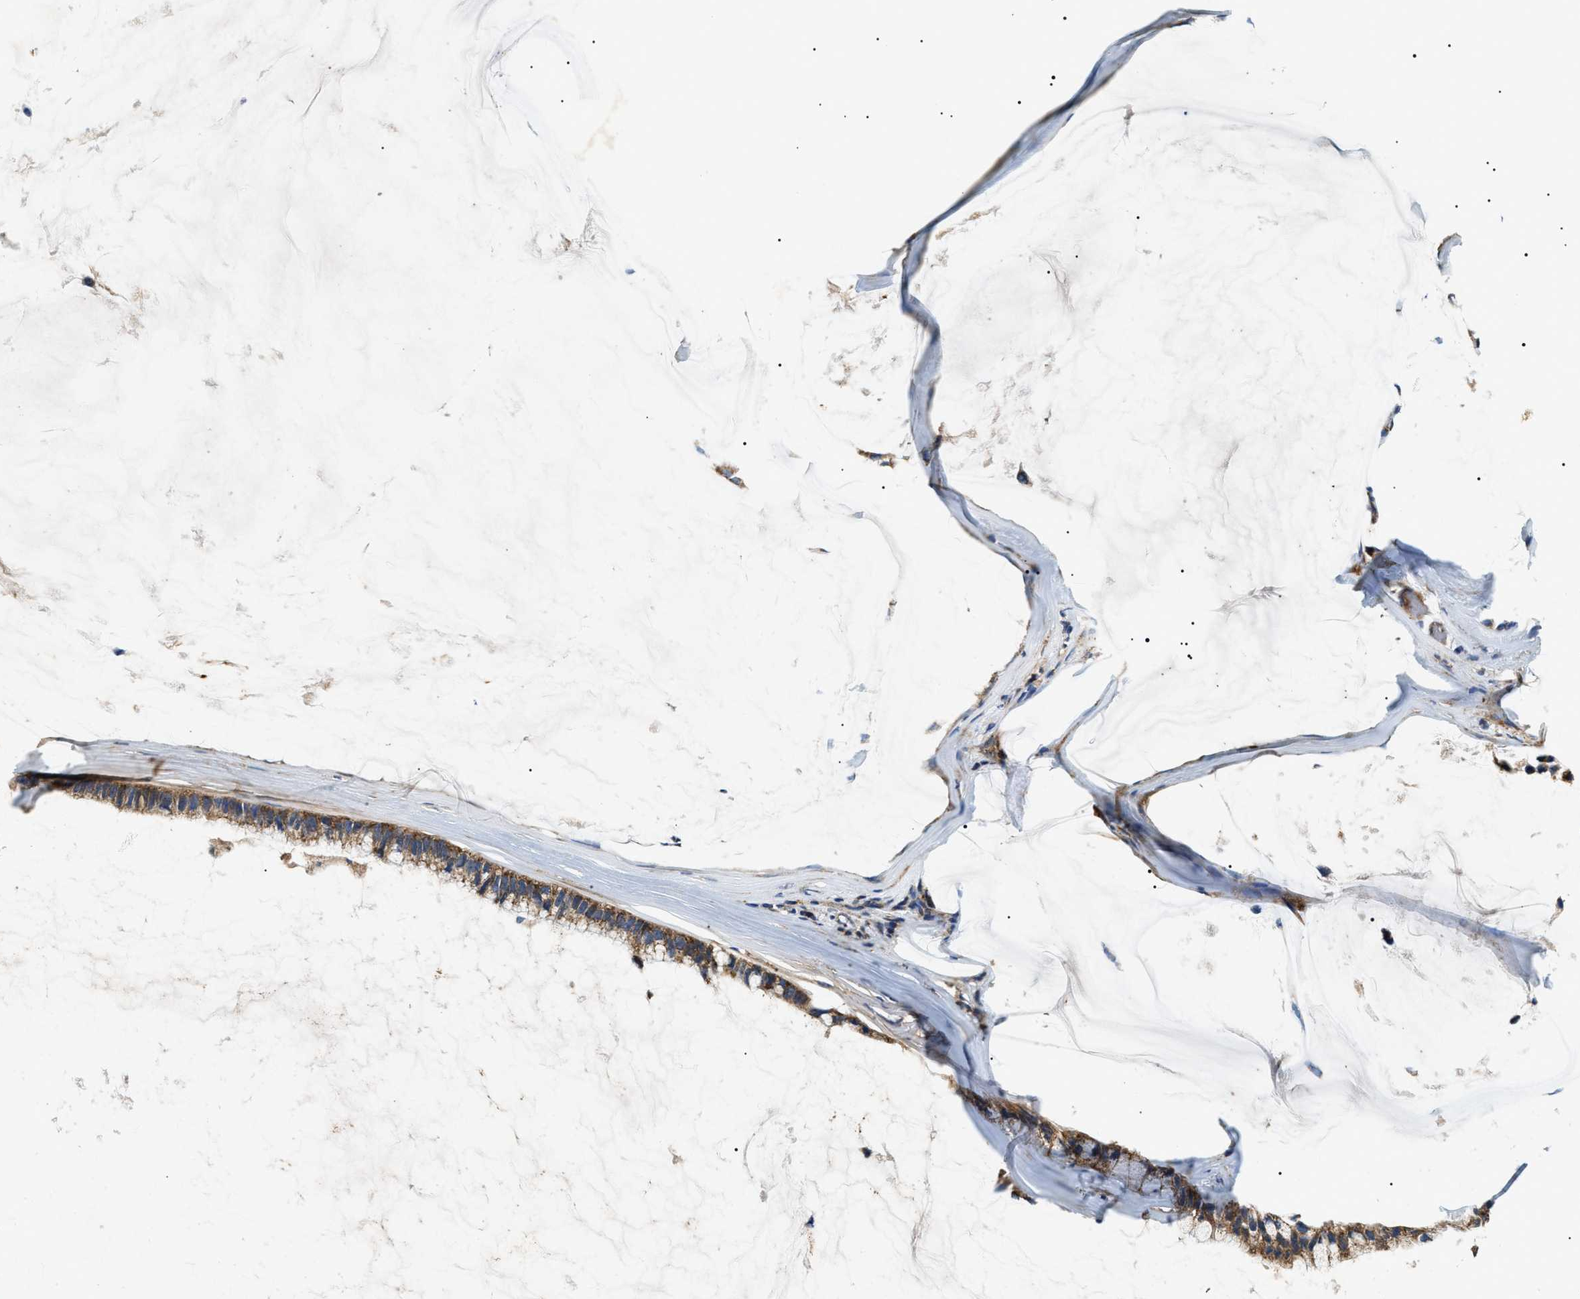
{"staining": {"intensity": "moderate", "quantity": ">75%", "location": "cytoplasmic/membranous"}, "tissue": "ovarian cancer", "cell_type": "Tumor cells", "image_type": "cancer", "snomed": [{"axis": "morphology", "description": "Cystadenocarcinoma, mucinous, NOS"}, {"axis": "topography", "description": "Ovary"}], "caption": "This is an image of immunohistochemistry staining of mucinous cystadenocarcinoma (ovarian), which shows moderate staining in the cytoplasmic/membranous of tumor cells.", "gene": "OXSM", "patient": {"sex": "female", "age": 39}}